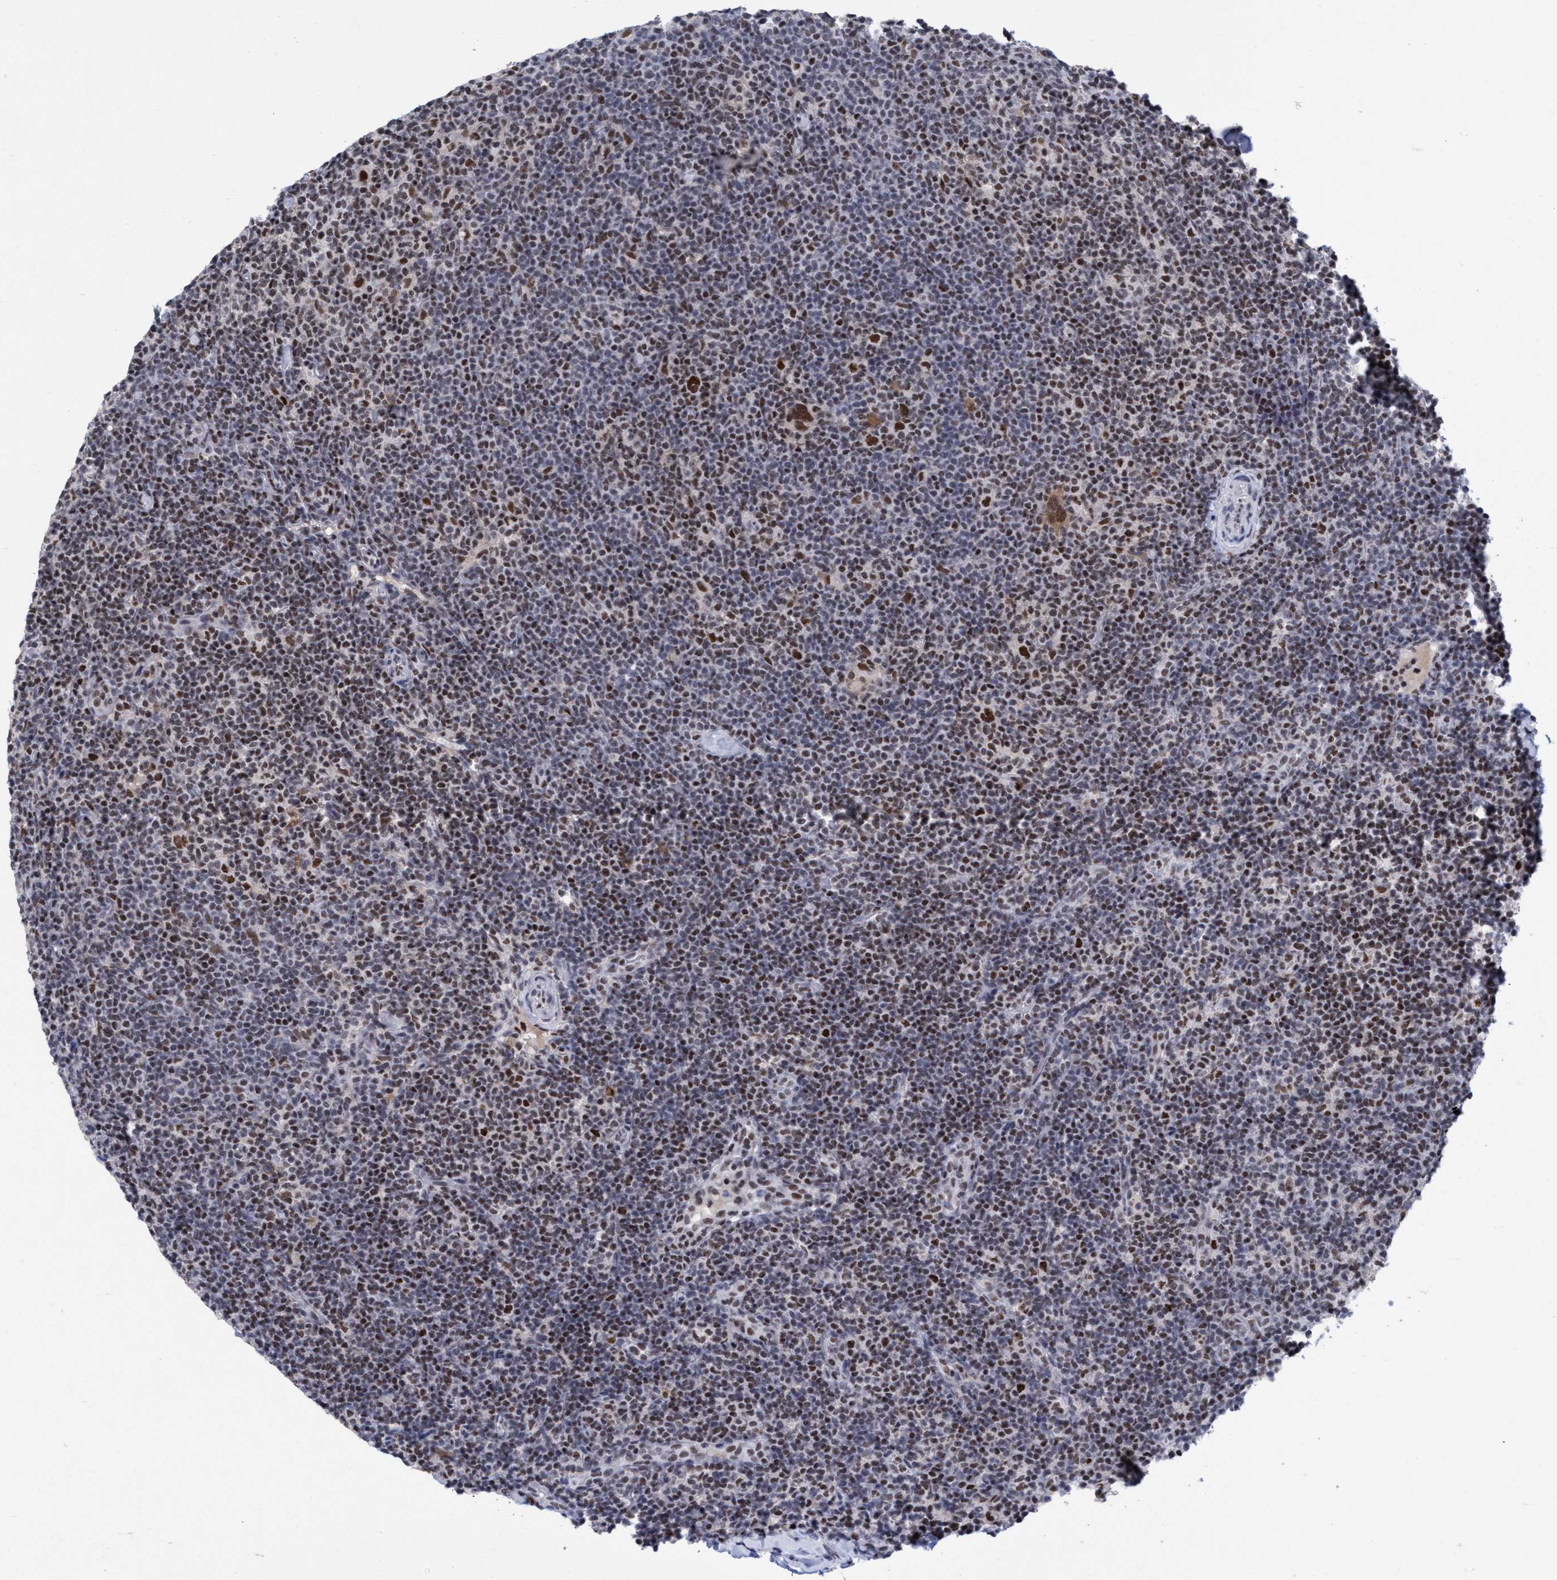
{"staining": {"intensity": "strong", "quantity": ">75%", "location": "nuclear"}, "tissue": "lymphoma", "cell_type": "Tumor cells", "image_type": "cancer", "snomed": [{"axis": "morphology", "description": "Hodgkin's disease, NOS"}, {"axis": "topography", "description": "Lymph node"}], "caption": "Protein staining reveals strong nuclear positivity in about >75% of tumor cells in lymphoma.", "gene": "C9orf78", "patient": {"sex": "female", "age": 57}}